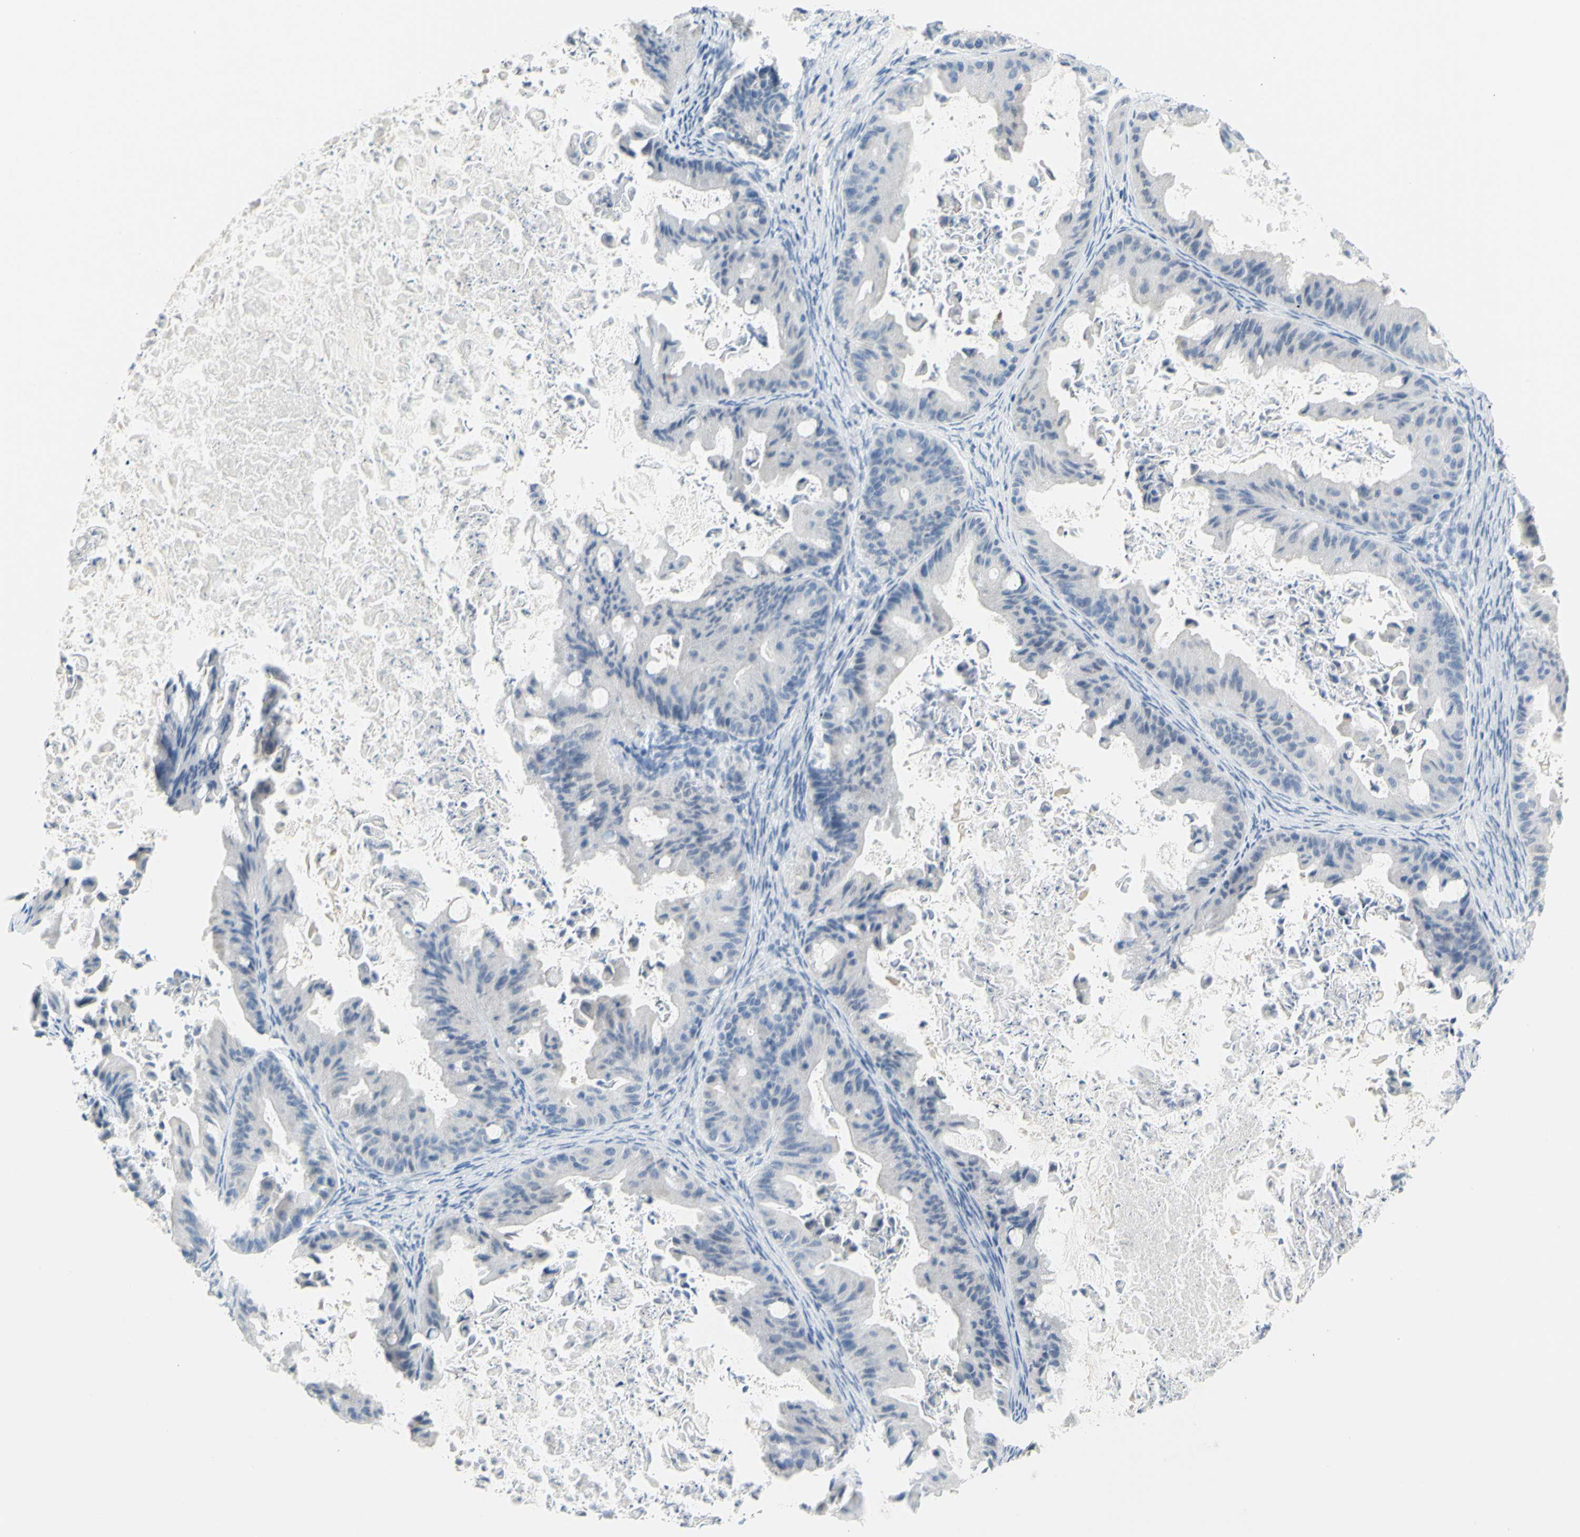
{"staining": {"intensity": "negative", "quantity": "none", "location": "none"}, "tissue": "ovarian cancer", "cell_type": "Tumor cells", "image_type": "cancer", "snomed": [{"axis": "morphology", "description": "Cystadenocarcinoma, mucinous, NOS"}, {"axis": "topography", "description": "Ovary"}], "caption": "Photomicrograph shows no significant protein positivity in tumor cells of ovarian mucinous cystadenocarcinoma.", "gene": "DCT", "patient": {"sex": "female", "age": 37}}